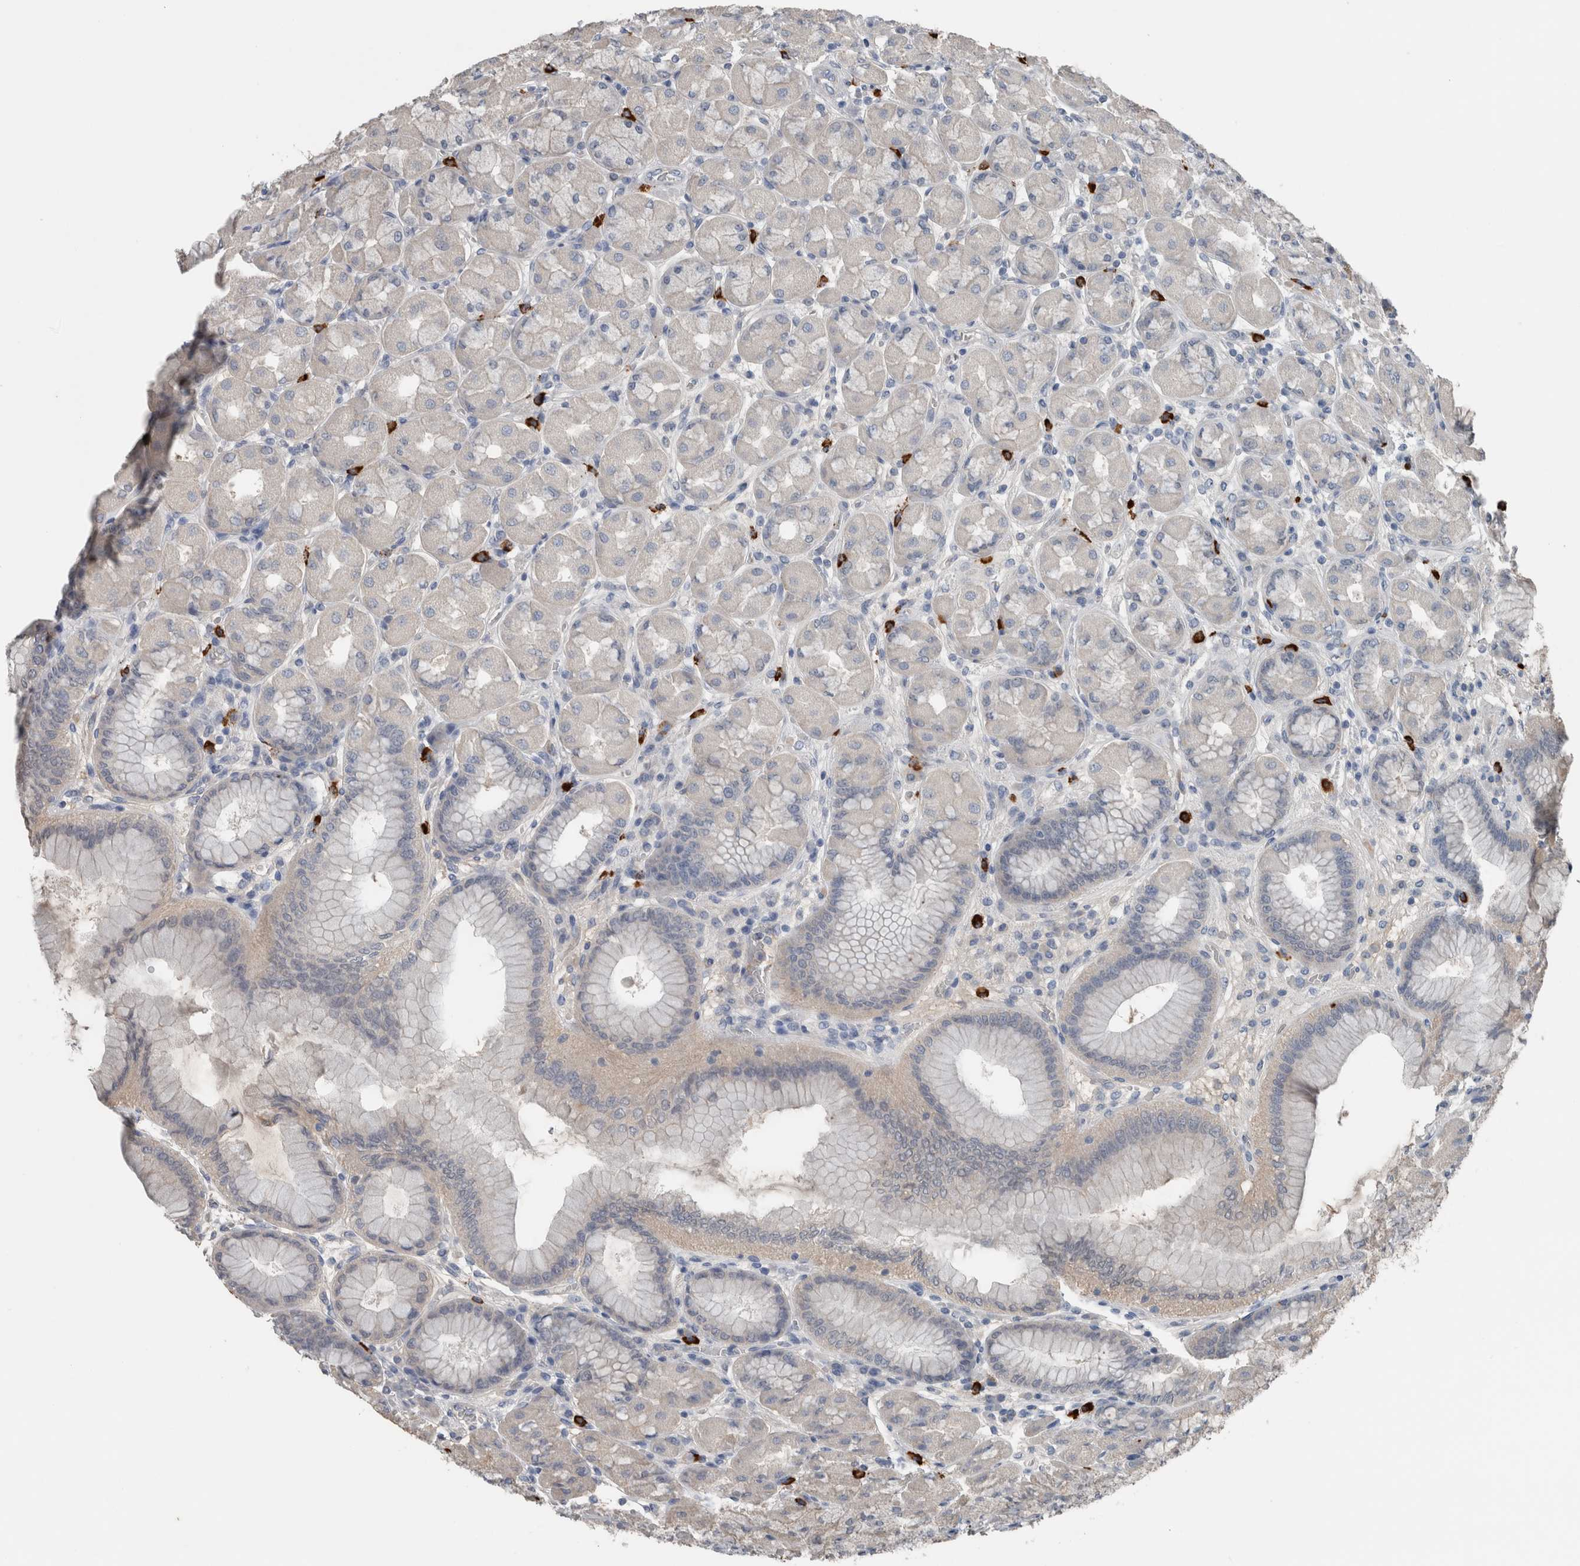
{"staining": {"intensity": "weak", "quantity": "<25%", "location": "cytoplasmic/membranous"}, "tissue": "stomach", "cell_type": "Glandular cells", "image_type": "normal", "snomed": [{"axis": "morphology", "description": "Normal tissue, NOS"}, {"axis": "topography", "description": "Stomach, upper"}], "caption": "Histopathology image shows no protein staining in glandular cells of unremarkable stomach. (Brightfield microscopy of DAB IHC at high magnification).", "gene": "CRNN", "patient": {"sex": "female", "age": 56}}